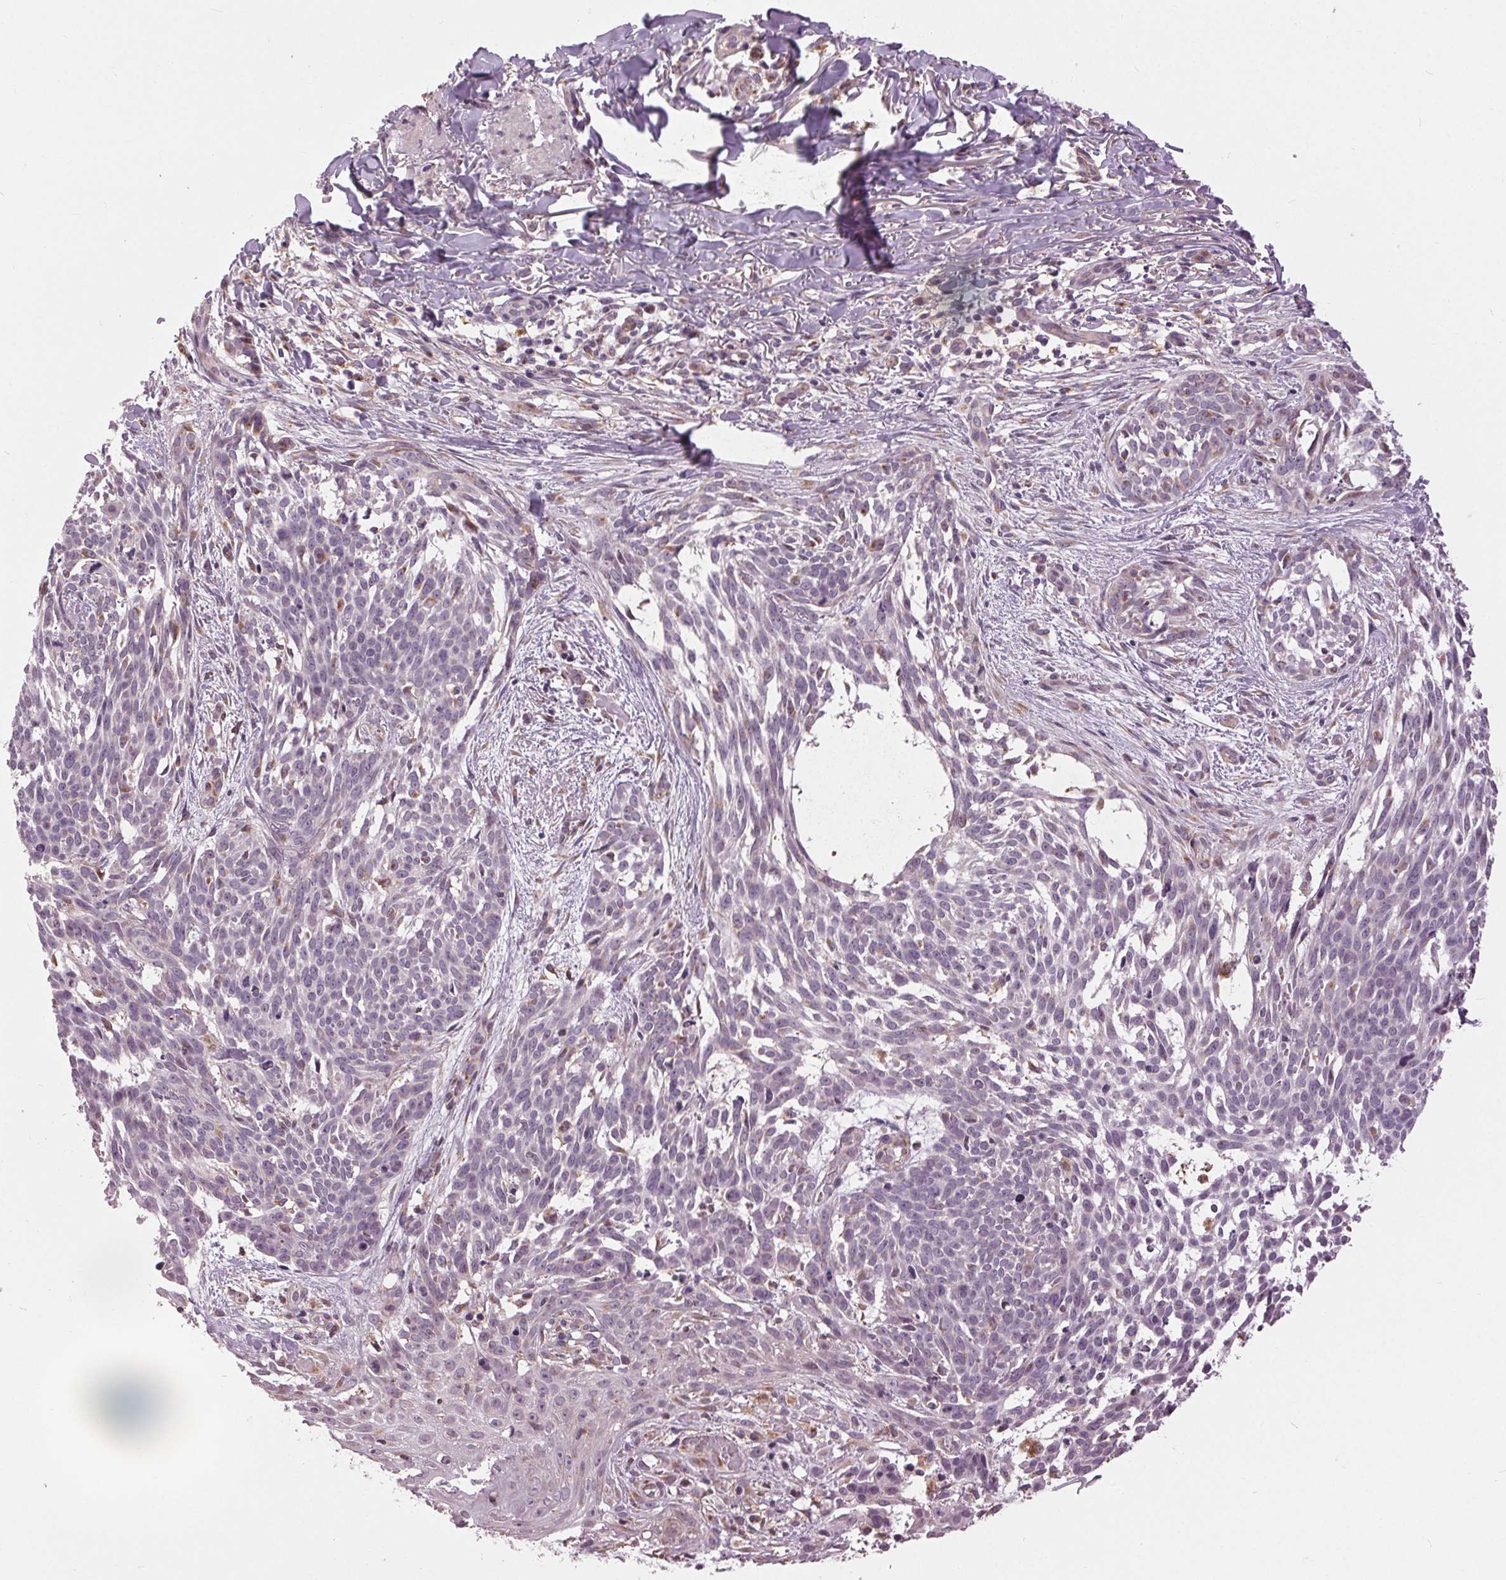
{"staining": {"intensity": "negative", "quantity": "none", "location": "none"}, "tissue": "skin cancer", "cell_type": "Tumor cells", "image_type": "cancer", "snomed": [{"axis": "morphology", "description": "Basal cell carcinoma"}, {"axis": "topography", "description": "Skin"}], "caption": "An image of human skin basal cell carcinoma is negative for staining in tumor cells. (DAB IHC, high magnification).", "gene": "BSDC1", "patient": {"sex": "male", "age": 88}}